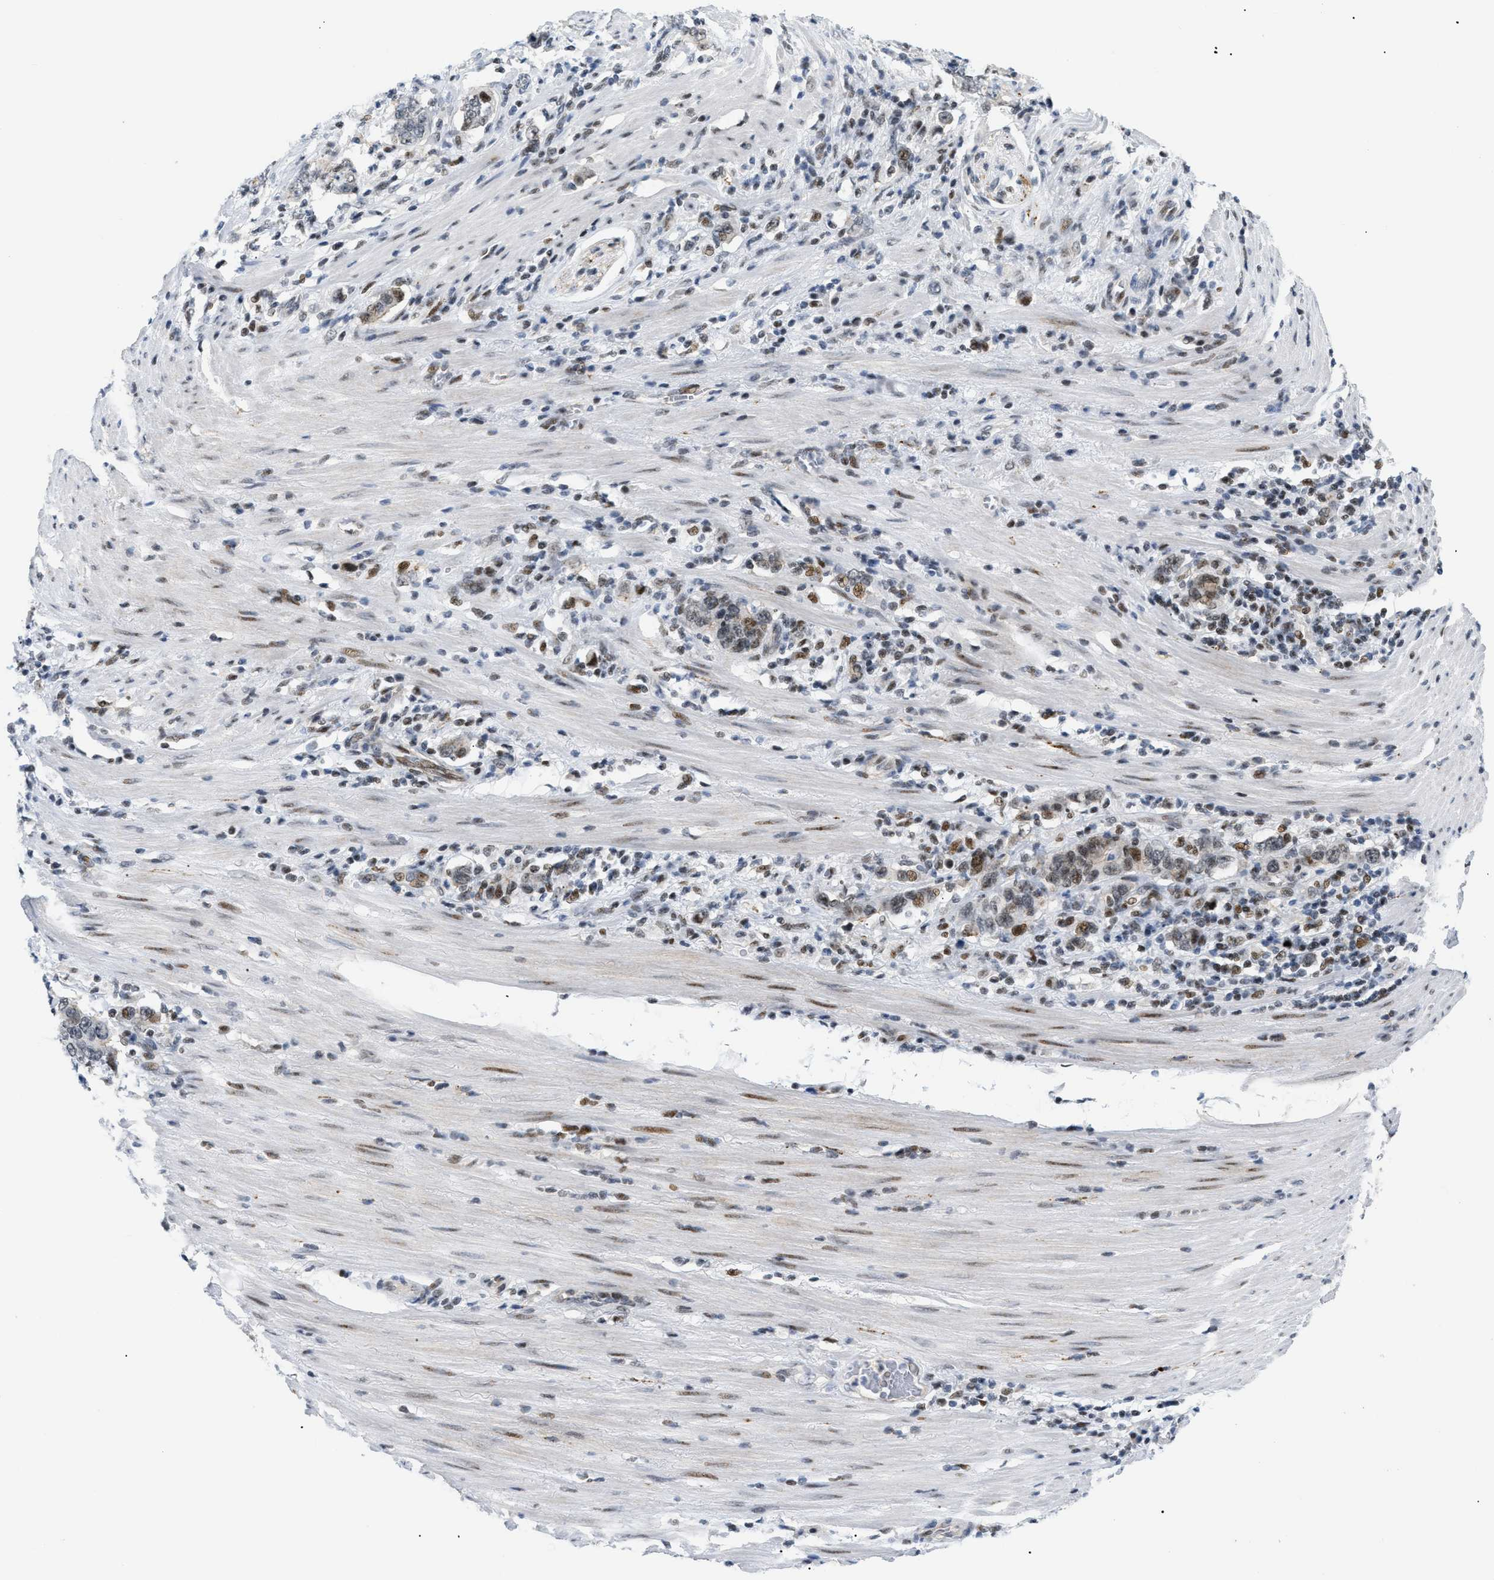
{"staining": {"intensity": "moderate", "quantity": ">75%", "location": "nuclear"}, "tissue": "stomach cancer", "cell_type": "Tumor cells", "image_type": "cancer", "snomed": [{"axis": "morphology", "description": "Adenocarcinoma, NOS"}, {"axis": "topography", "description": "Stomach, lower"}], "caption": "Human stomach cancer stained with a protein marker reveals moderate staining in tumor cells.", "gene": "MED1", "patient": {"sex": "female", "age": 72}}